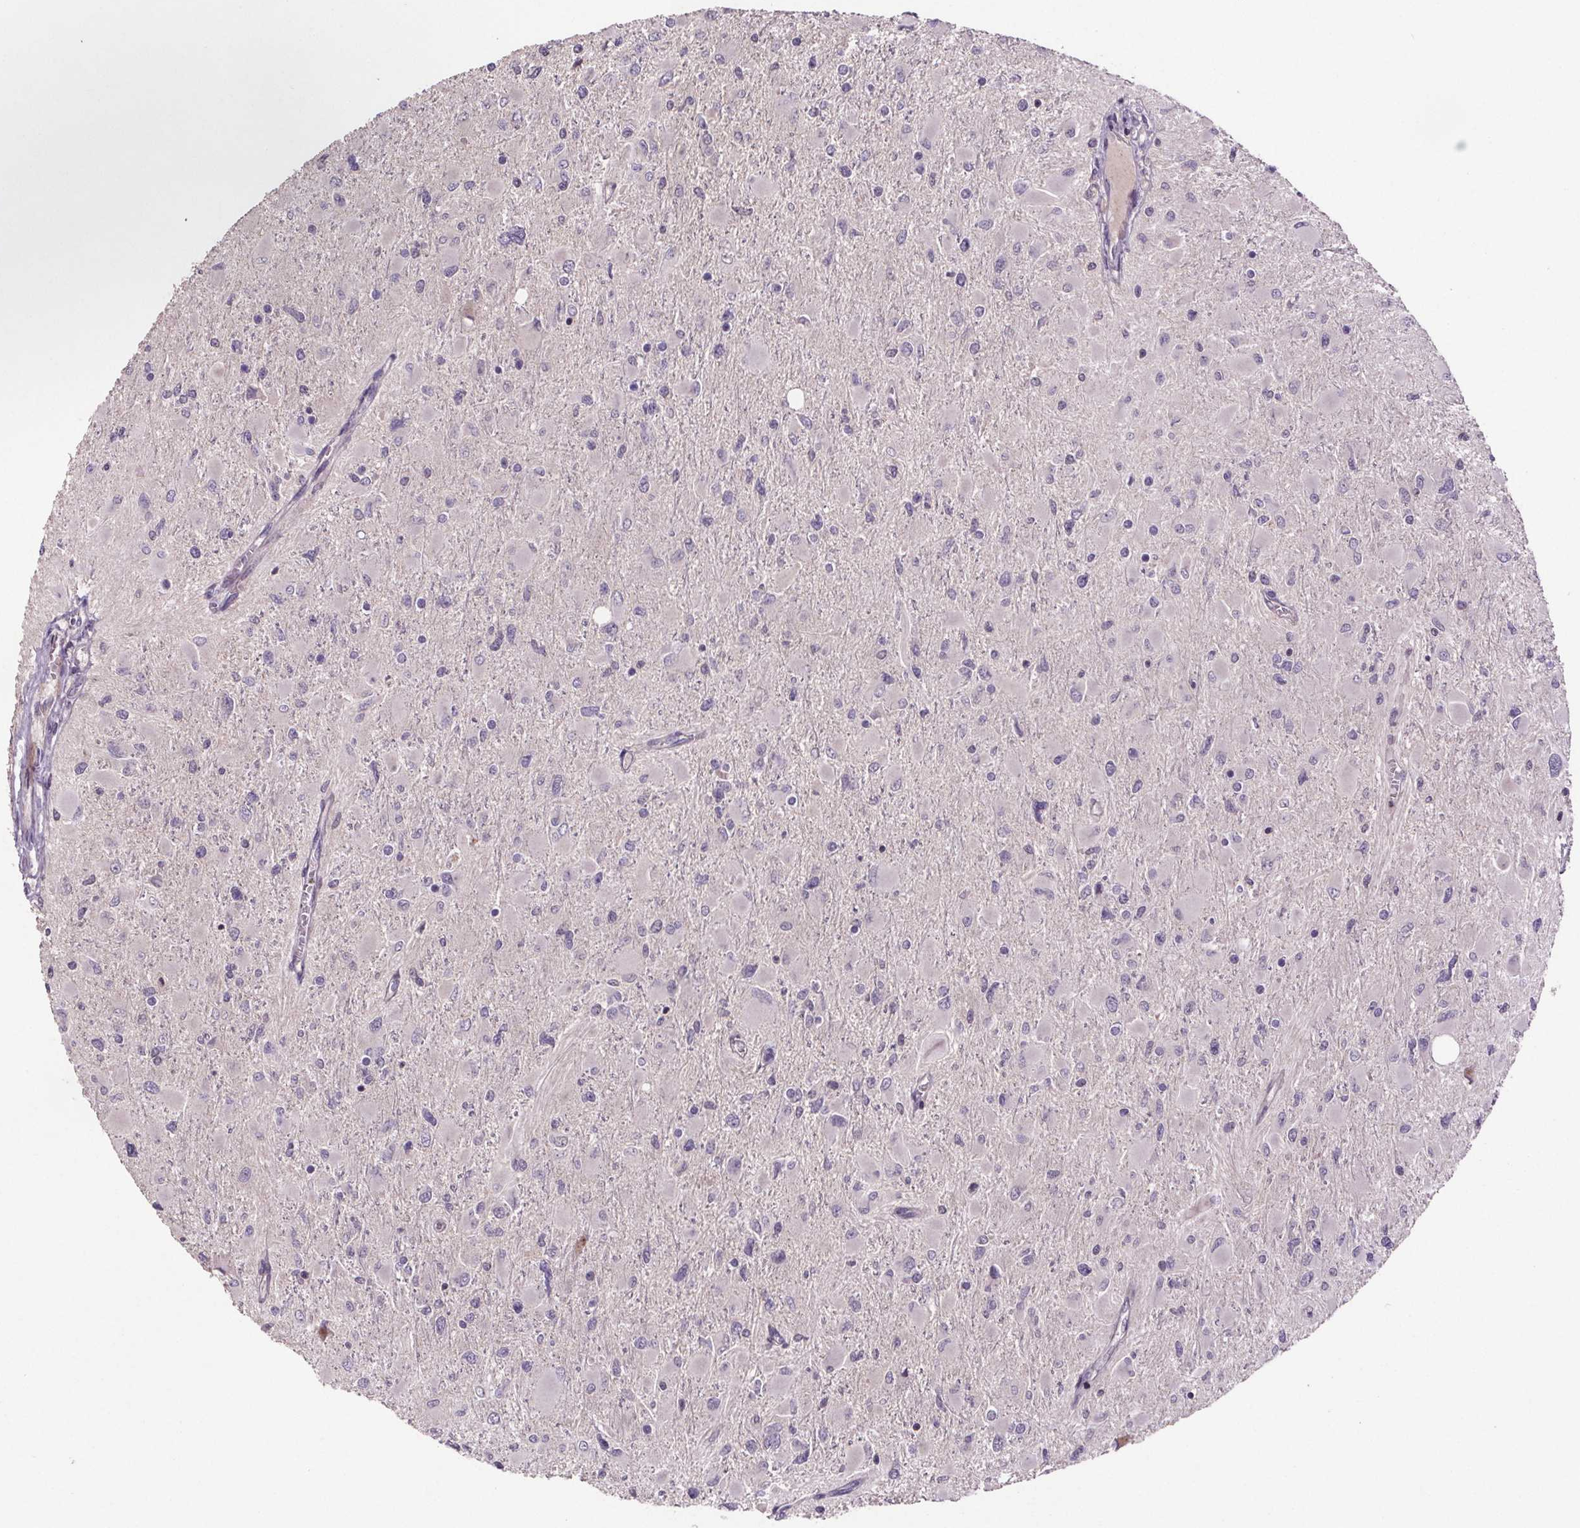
{"staining": {"intensity": "negative", "quantity": "none", "location": "none"}, "tissue": "glioma", "cell_type": "Tumor cells", "image_type": "cancer", "snomed": [{"axis": "morphology", "description": "Glioma, malignant, High grade"}, {"axis": "topography", "description": "Cerebral cortex"}], "caption": "The histopathology image exhibits no staining of tumor cells in malignant glioma (high-grade).", "gene": "CLN3", "patient": {"sex": "female", "age": 36}}